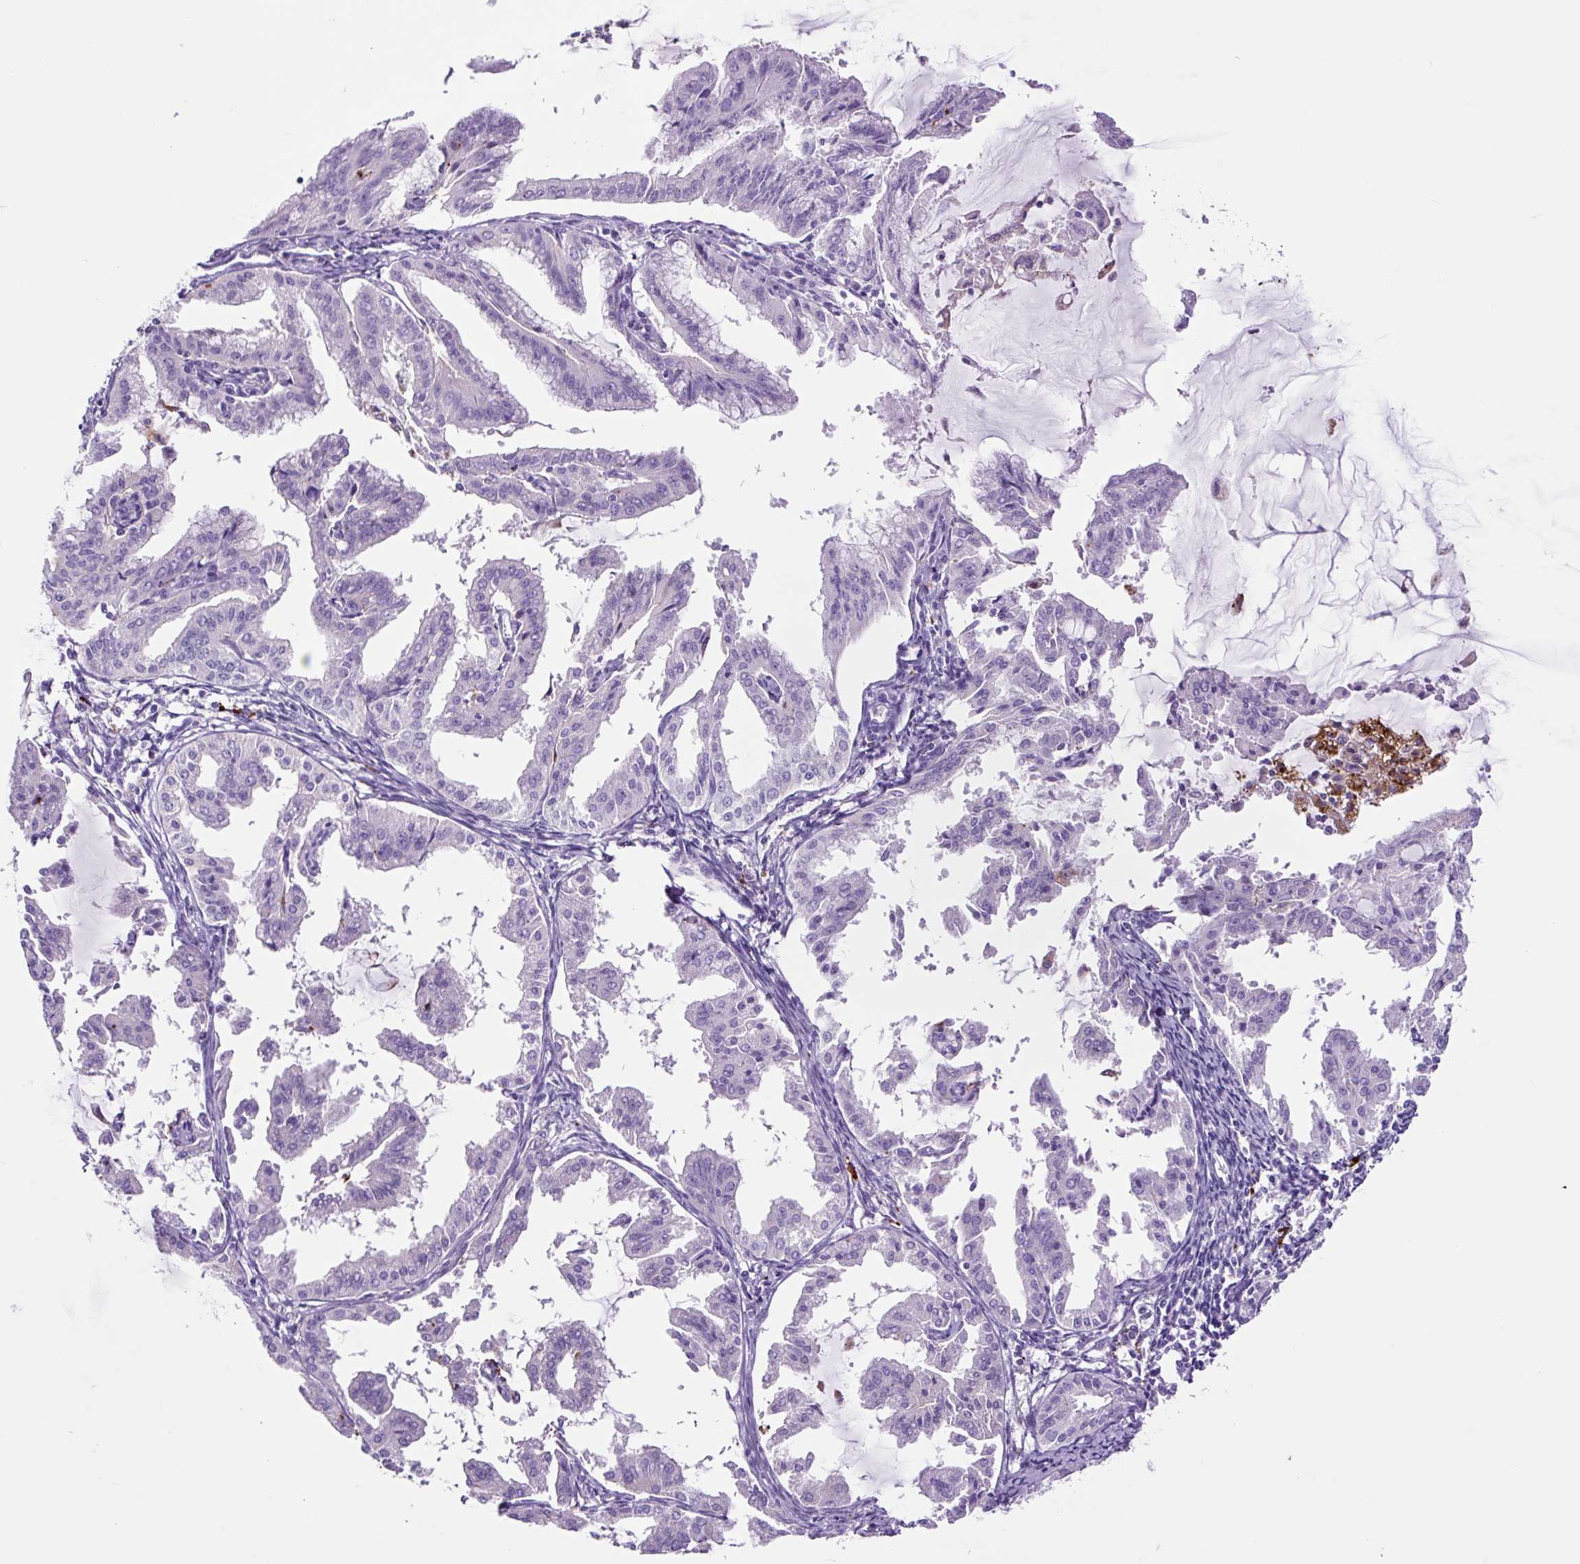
{"staining": {"intensity": "negative", "quantity": "none", "location": "none"}, "tissue": "endometrial cancer", "cell_type": "Tumor cells", "image_type": "cancer", "snomed": [{"axis": "morphology", "description": "Adenocarcinoma, NOS"}, {"axis": "topography", "description": "Endometrium"}], "caption": "Immunohistochemistry (IHC) histopathology image of adenocarcinoma (endometrial) stained for a protein (brown), which reveals no expression in tumor cells.", "gene": "LCN10", "patient": {"sex": "female", "age": 70}}